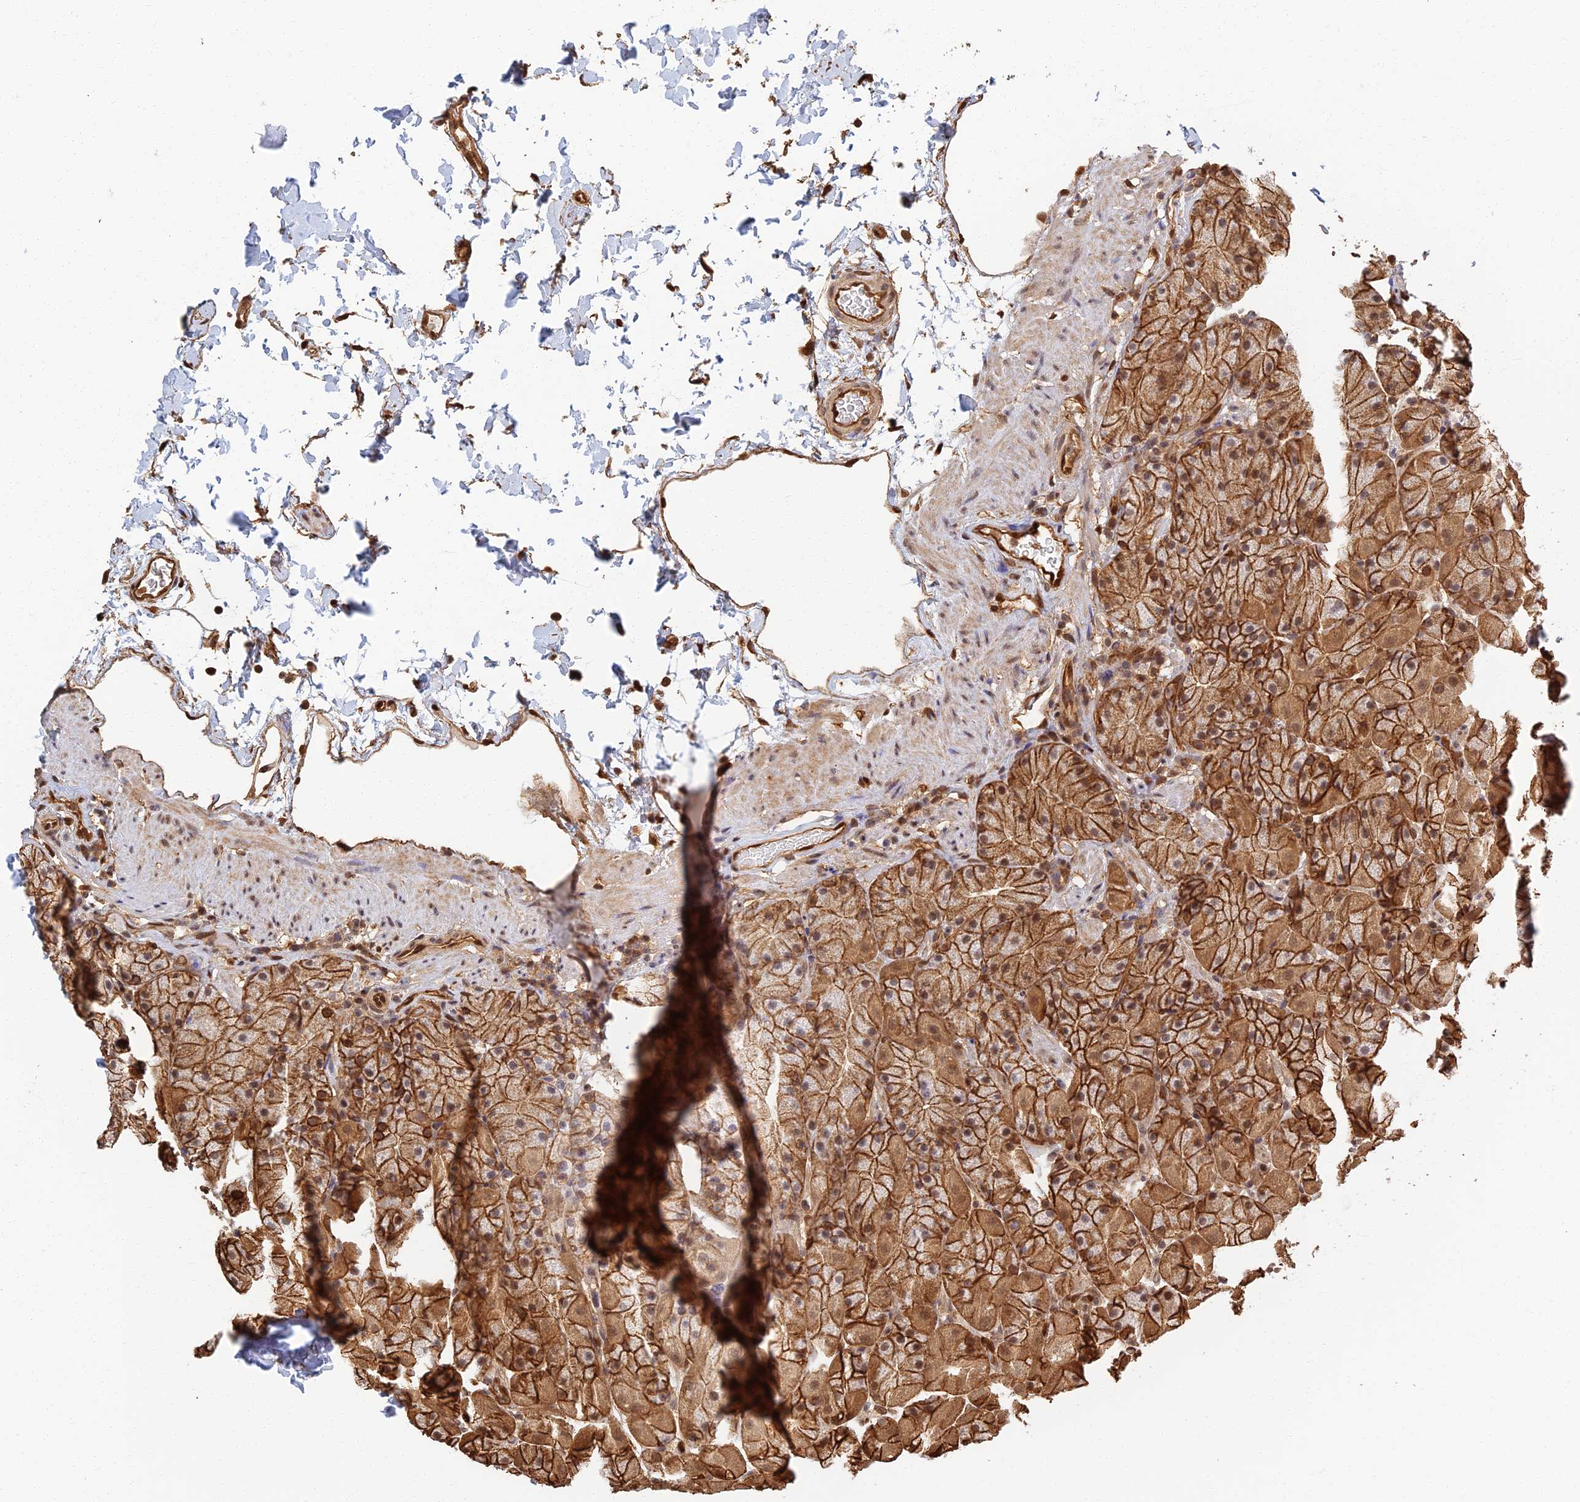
{"staining": {"intensity": "strong", "quantity": ">75%", "location": "cytoplasmic/membranous,nuclear"}, "tissue": "stomach", "cell_type": "Glandular cells", "image_type": "normal", "snomed": [{"axis": "morphology", "description": "Normal tissue, NOS"}, {"axis": "topography", "description": "Stomach, upper"}, {"axis": "topography", "description": "Stomach, lower"}], "caption": "Protein staining by IHC demonstrates strong cytoplasmic/membranous,nuclear positivity in about >75% of glandular cells in benign stomach.", "gene": "LRRN3", "patient": {"sex": "male", "age": 67}}